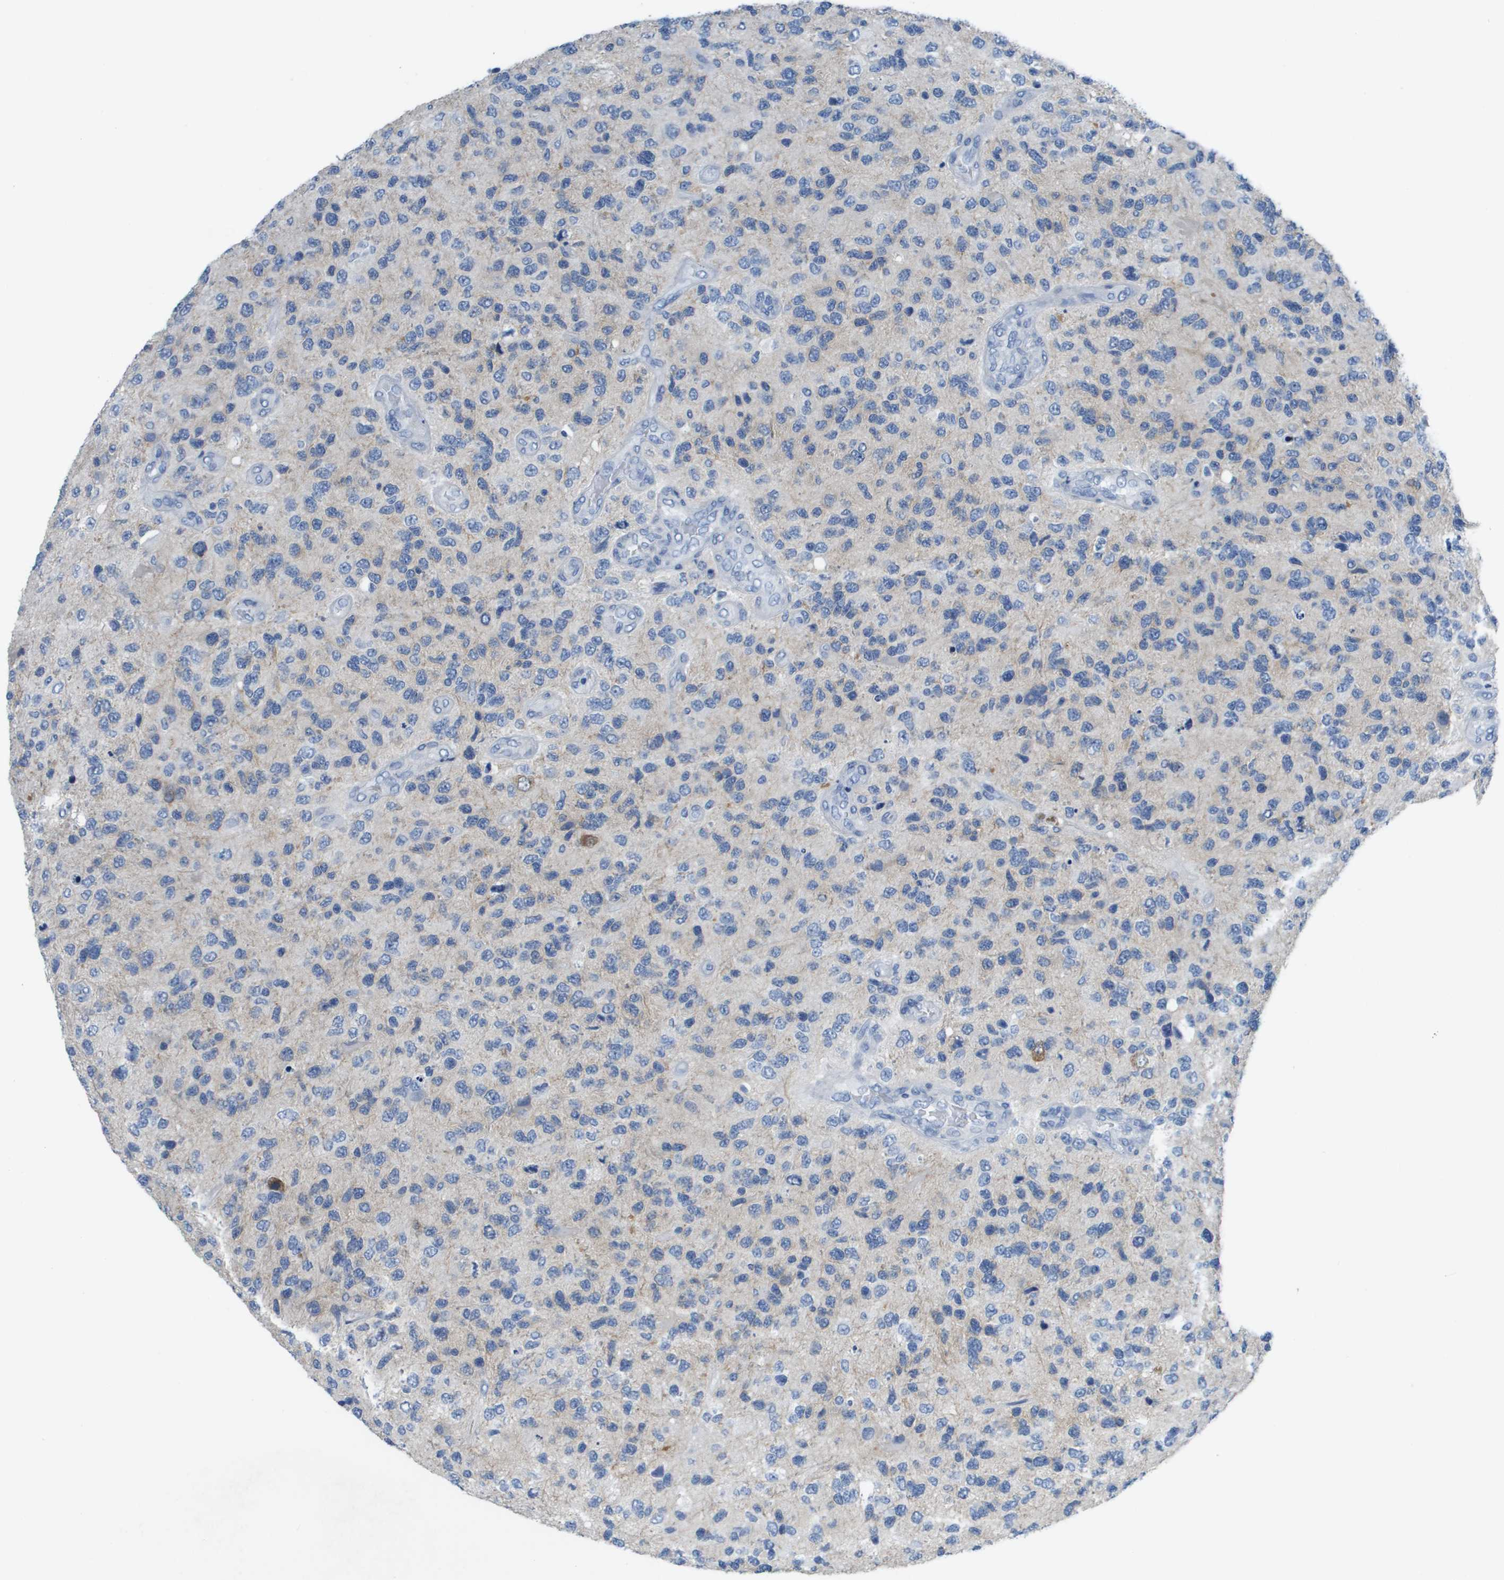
{"staining": {"intensity": "negative", "quantity": "none", "location": "none"}, "tissue": "glioma", "cell_type": "Tumor cells", "image_type": "cancer", "snomed": [{"axis": "morphology", "description": "Glioma, malignant, High grade"}, {"axis": "topography", "description": "Brain"}], "caption": "High power microscopy image of an immunohistochemistry micrograph of malignant glioma (high-grade), revealing no significant staining in tumor cells. (DAB (3,3'-diaminobenzidine) immunohistochemistry (IHC) with hematoxylin counter stain).", "gene": "NCS1", "patient": {"sex": "female", "age": 58}}